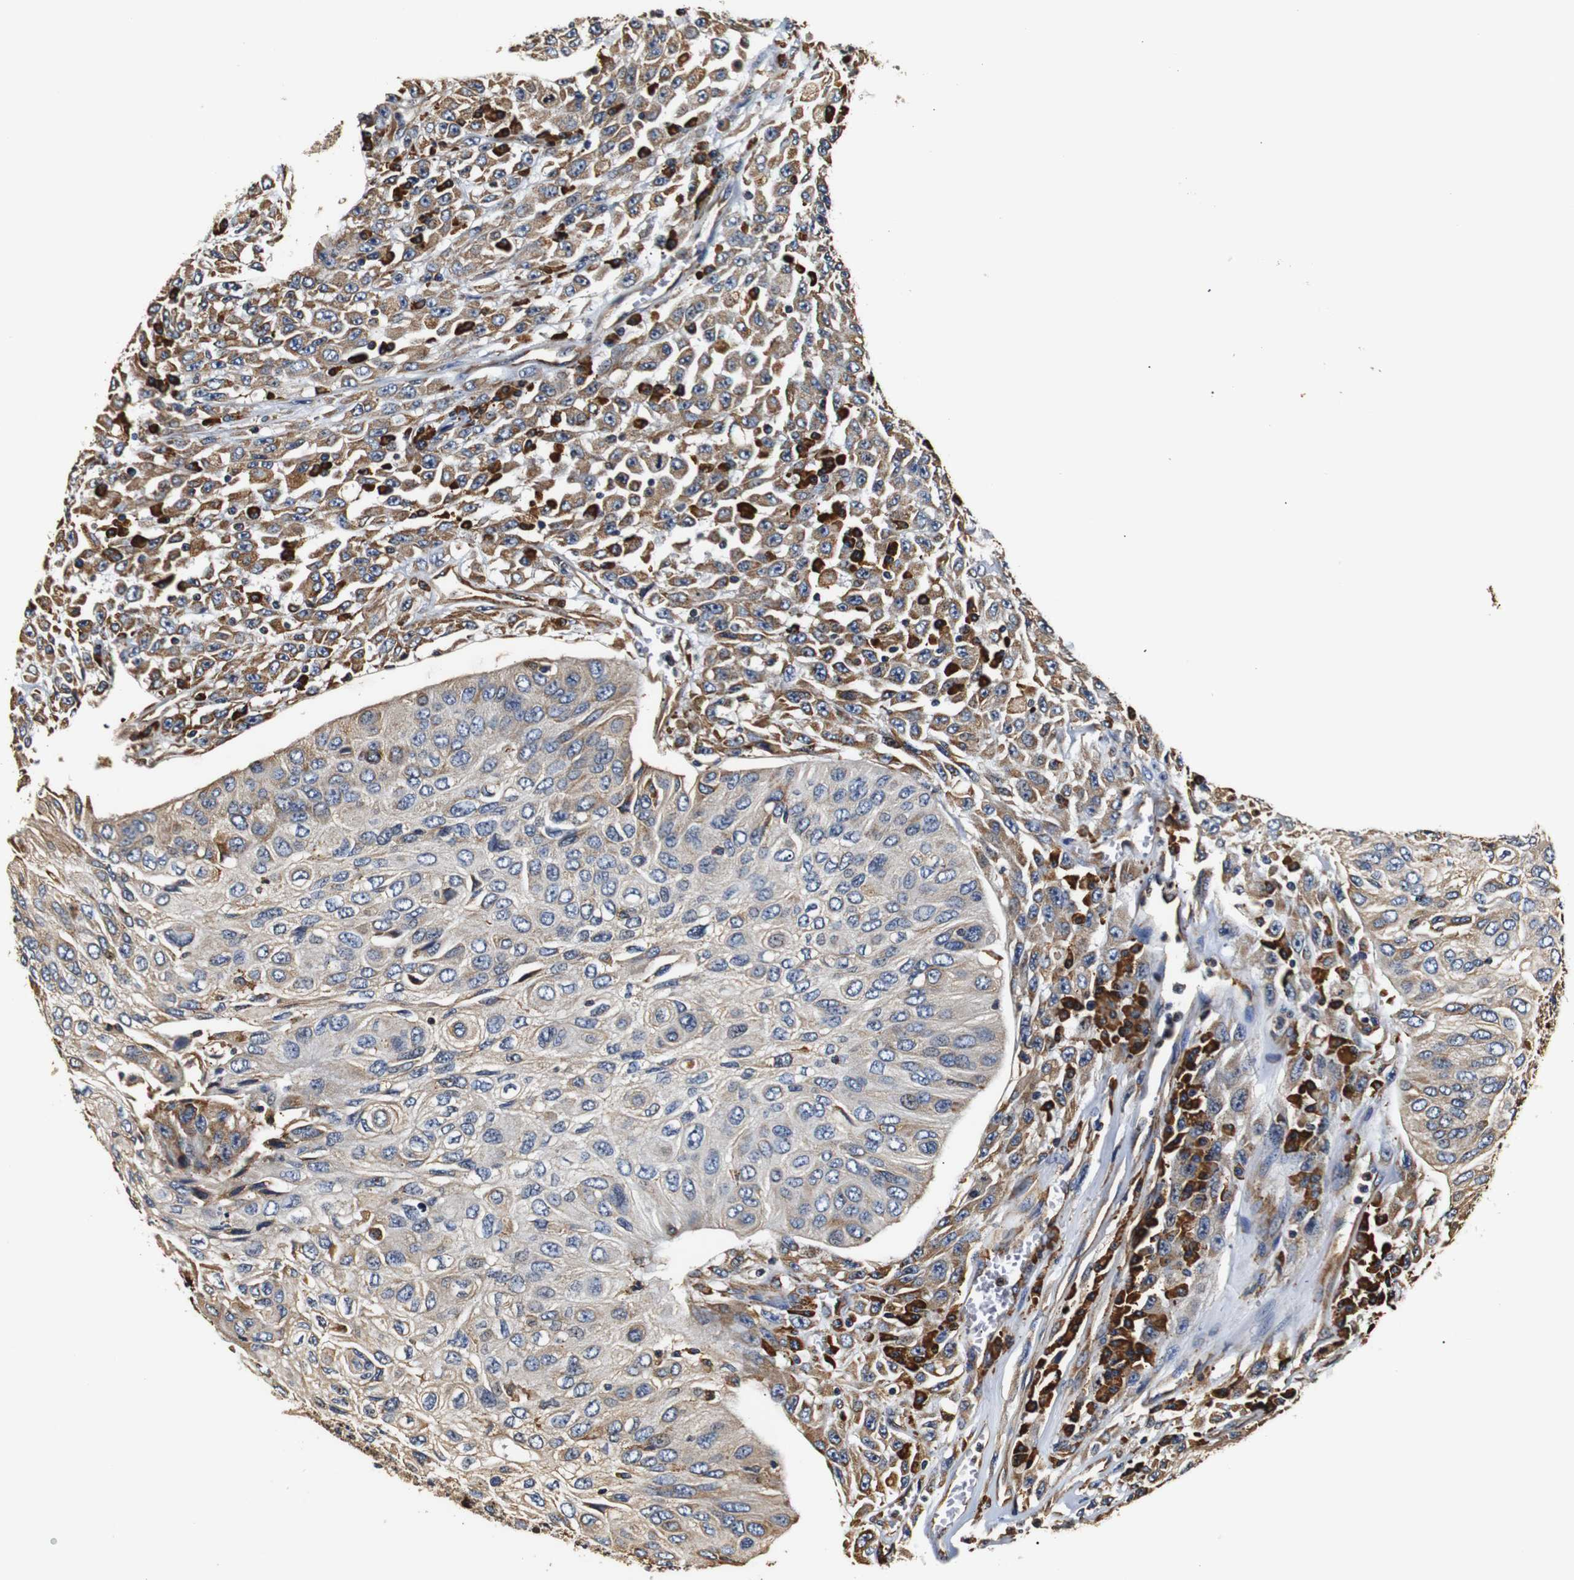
{"staining": {"intensity": "moderate", "quantity": "<25%", "location": "cytoplasmic/membranous"}, "tissue": "urothelial cancer", "cell_type": "Tumor cells", "image_type": "cancer", "snomed": [{"axis": "morphology", "description": "Urothelial carcinoma, High grade"}, {"axis": "topography", "description": "Urinary bladder"}], "caption": "A brown stain highlights moderate cytoplasmic/membranous staining of a protein in human urothelial carcinoma (high-grade) tumor cells.", "gene": "HHIP", "patient": {"sex": "male", "age": 66}}